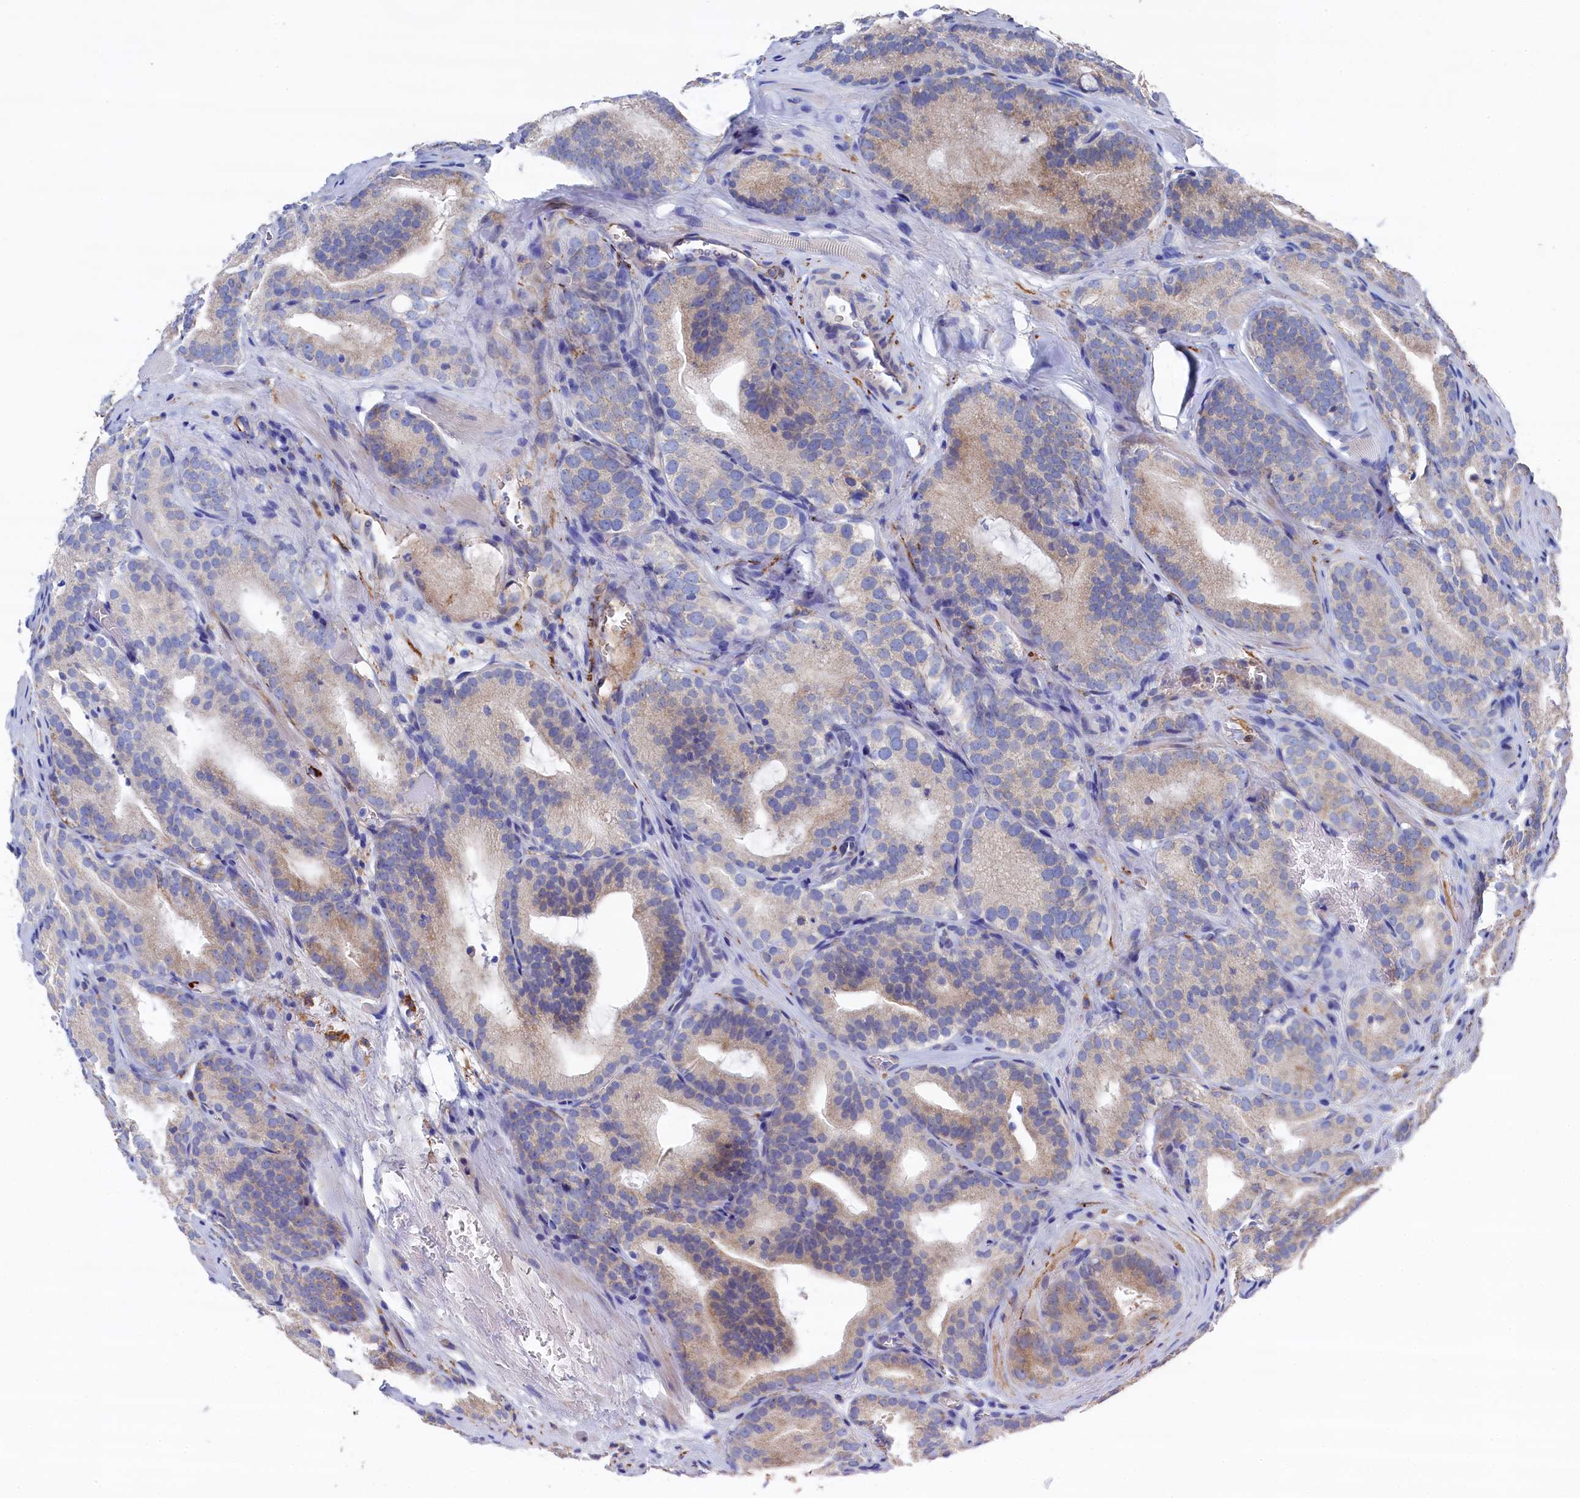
{"staining": {"intensity": "weak", "quantity": "25%-75%", "location": "cytoplasmic/membranous"}, "tissue": "prostate cancer", "cell_type": "Tumor cells", "image_type": "cancer", "snomed": [{"axis": "morphology", "description": "Adenocarcinoma, High grade"}, {"axis": "topography", "description": "Prostate"}], "caption": "Immunohistochemical staining of adenocarcinoma (high-grade) (prostate) displays low levels of weak cytoplasmic/membranous positivity in about 25%-75% of tumor cells. (IHC, brightfield microscopy, high magnification).", "gene": "C12orf73", "patient": {"sex": "male", "age": 57}}